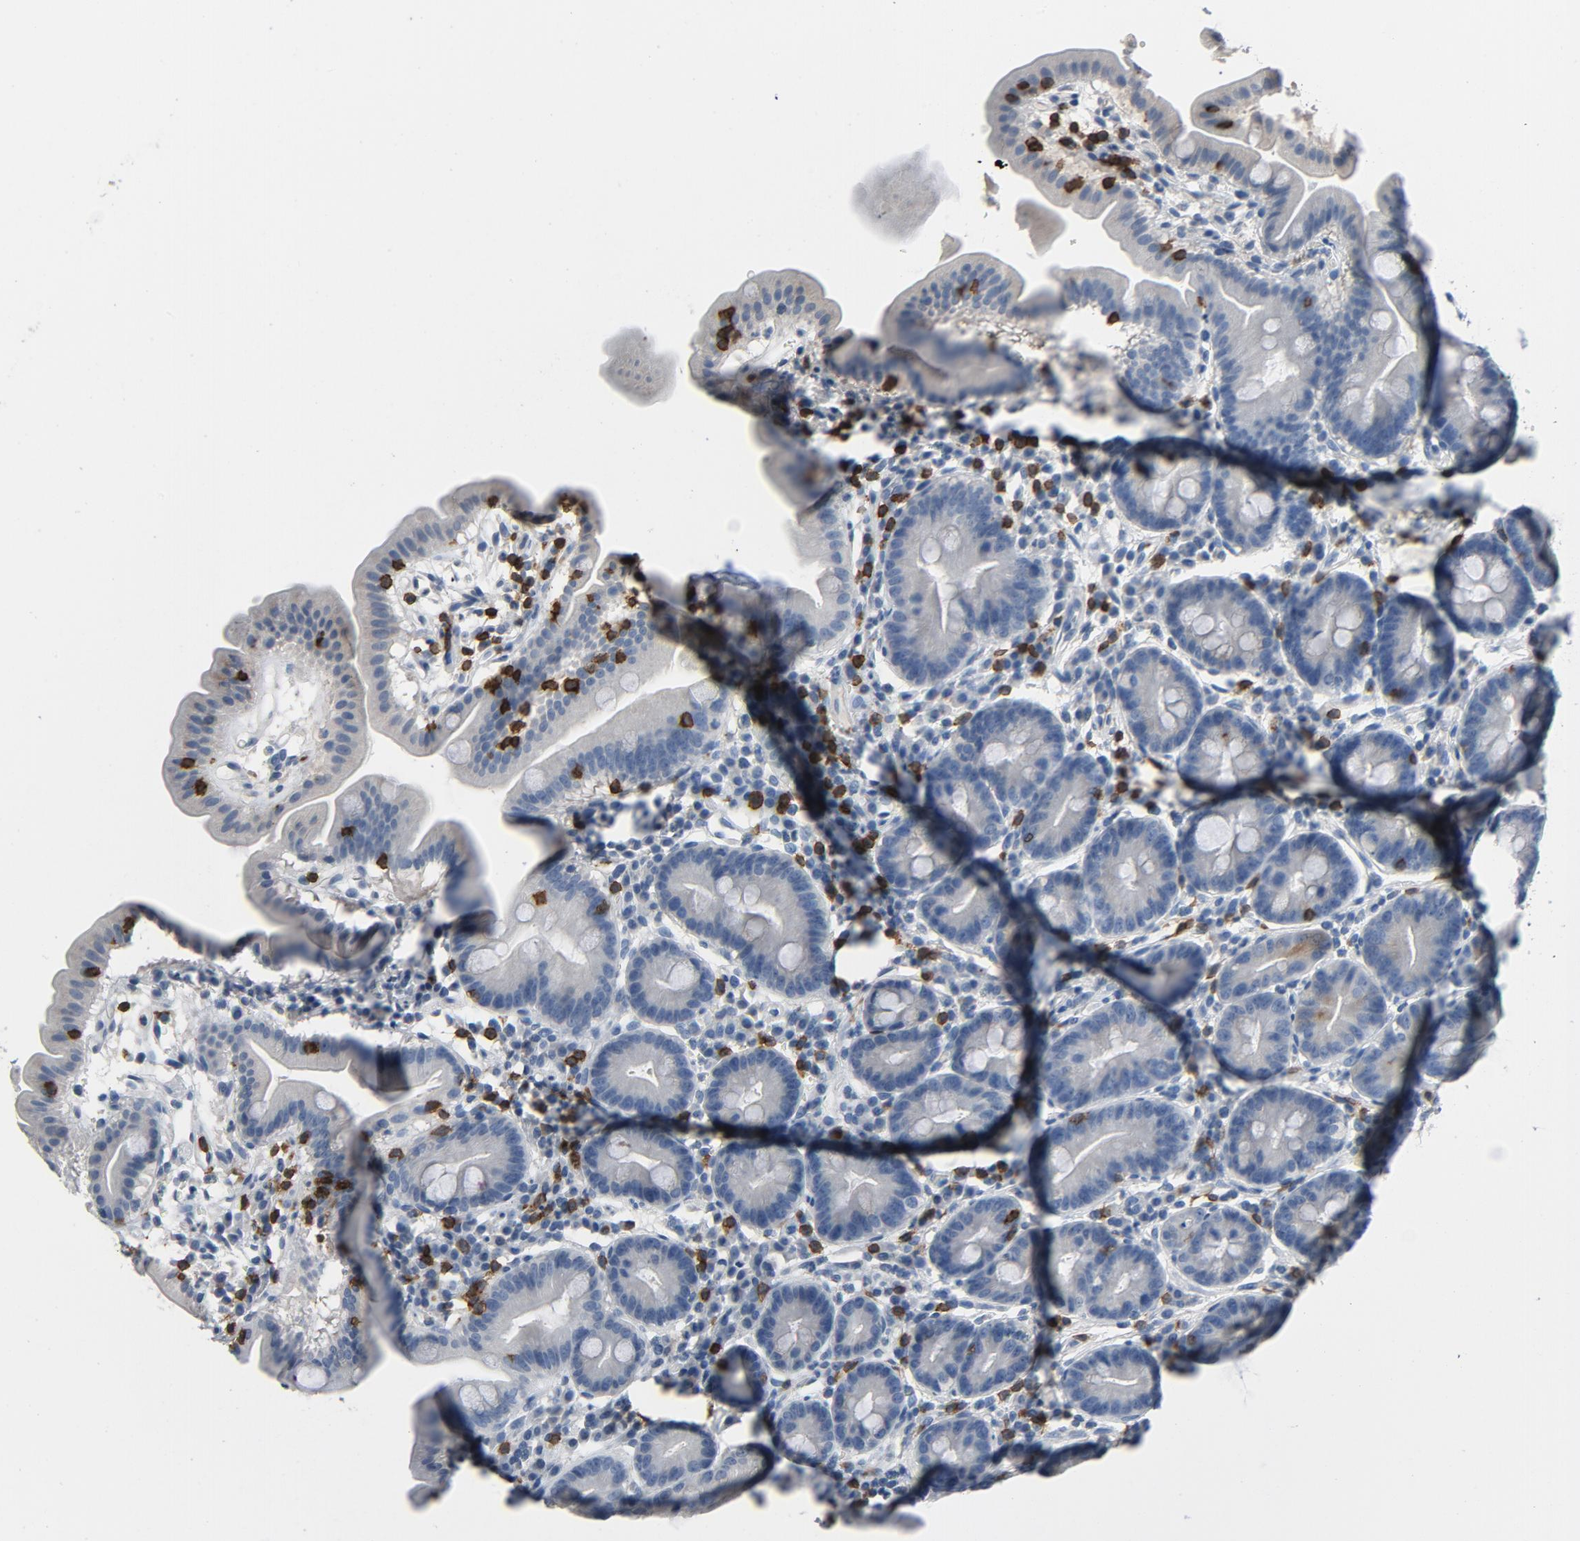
{"staining": {"intensity": "negative", "quantity": "none", "location": "none"}, "tissue": "duodenum", "cell_type": "Glandular cells", "image_type": "normal", "snomed": [{"axis": "morphology", "description": "Normal tissue, NOS"}, {"axis": "topography", "description": "Duodenum"}], "caption": "Immunohistochemistry histopathology image of benign human duodenum stained for a protein (brown), which reveals no expression in glandular cells.", "gene": "LCK", "patient": {"sex": "male", "age": 50}}